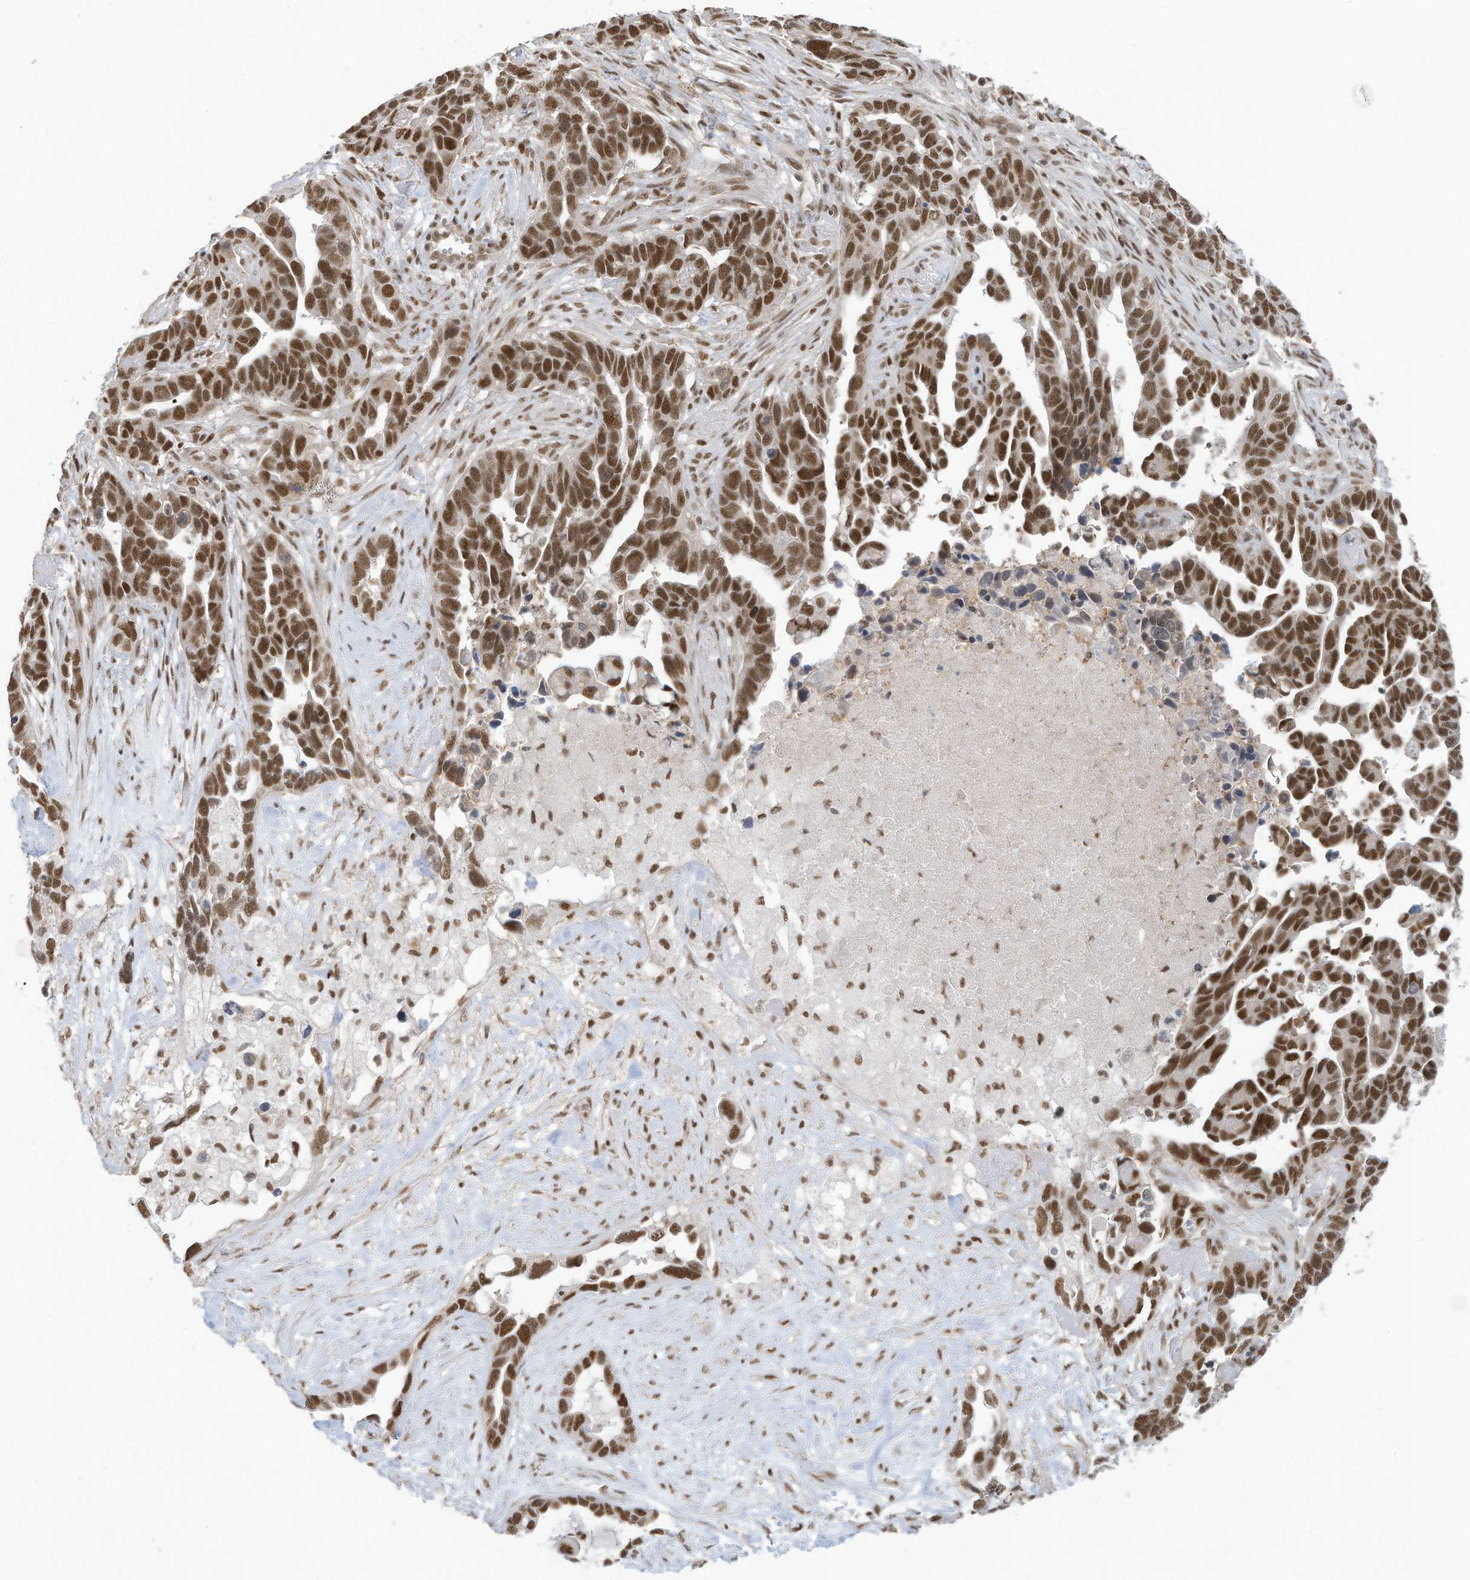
{"staining": {"intensity": "strong", "quantity": ">75%", "location": "nuclear"}, "tissue": "ovarian cancer", "cell_type": "Tumor cells", "image_type": "cancer", "snomed": [{"axis": "morphology", "description": "Cystadenocarcinoma, serous, NOS"}, {"axis": "topography", "description": "Ovary"}], "caption": "A high amount of strong nuclear expression is present in about >75% of tumor cells in ovarian serous cystadenocarcinoma tissue.", "gene": "DBR1", "patient": {"sex": "female", "age": 54}}